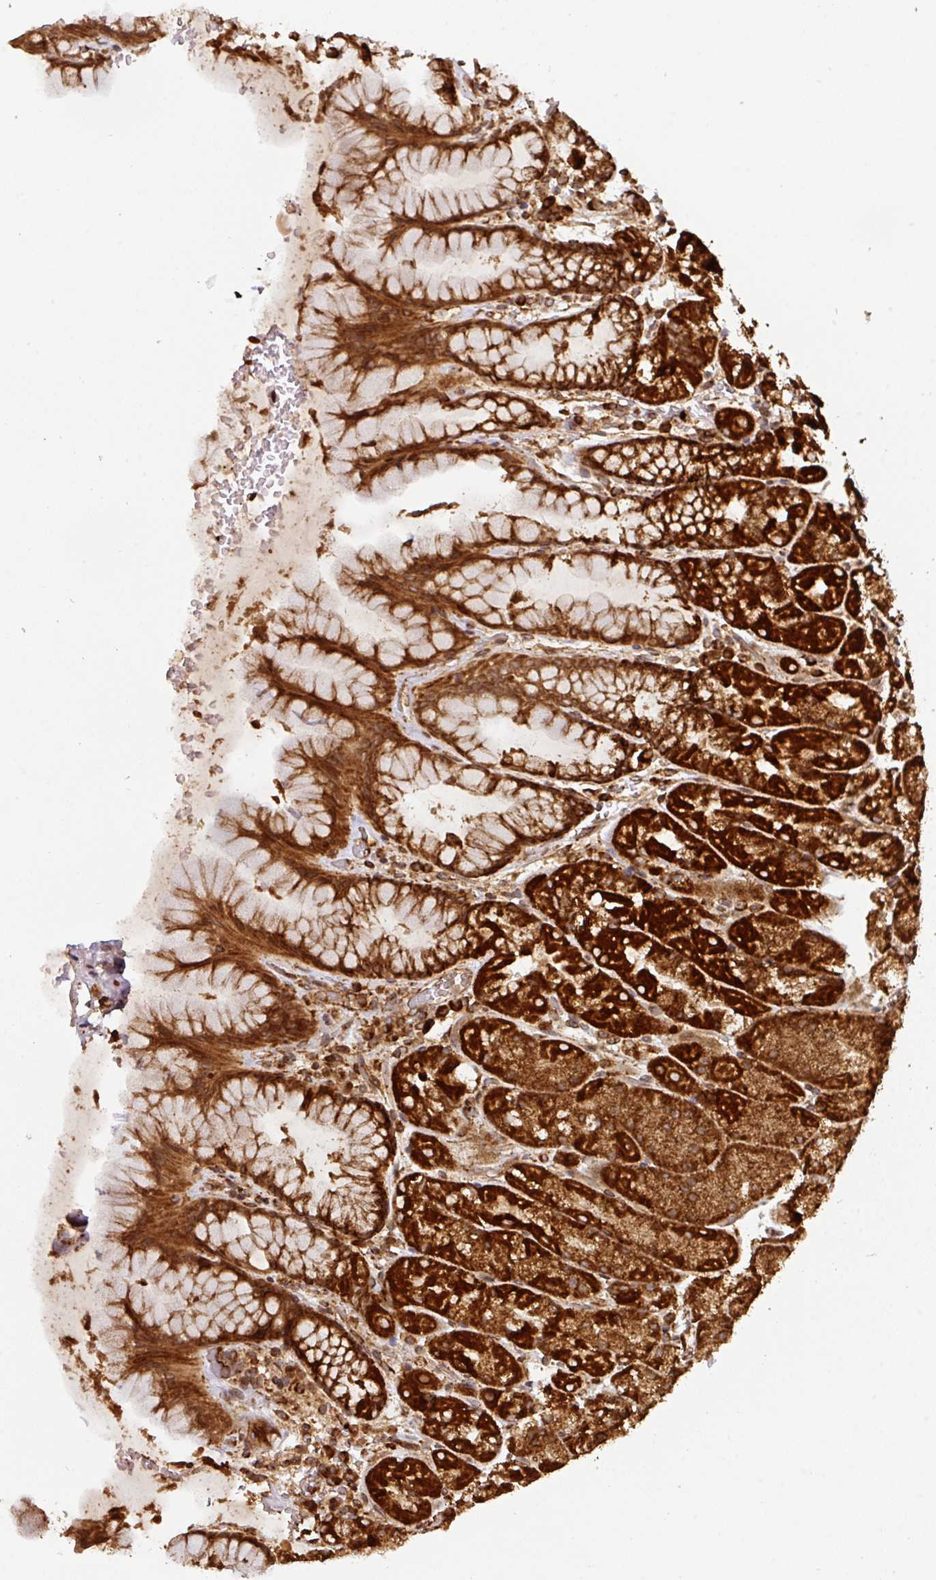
{"staining": {"intensity": "strong", "quantity": ">75%", "location": "cytoplasmic/membranous"}, "tissue": "stomach", "cell_type": "Glandular cells", "image_type": "normal", "snomed": [{"axis": "morphology", "description": "Normal tissue, NOS"}, {"axis": "topography", "description": "Stomach, upper"}, {"axis": "topography", "description": "Stomach, lower"}], "caption": "Protein staining reveals strong cytoplasmic/membranous staining in about >75% of glandular cells in benign stomach. Using DAB (3,3'-diaminobenzidine) (brown) and hematoxylin (blue) stains, captured at high magnification using brightfield microscopy.", "gene": "TRAP1", "patient": {"sex": "male", "age": 67}}